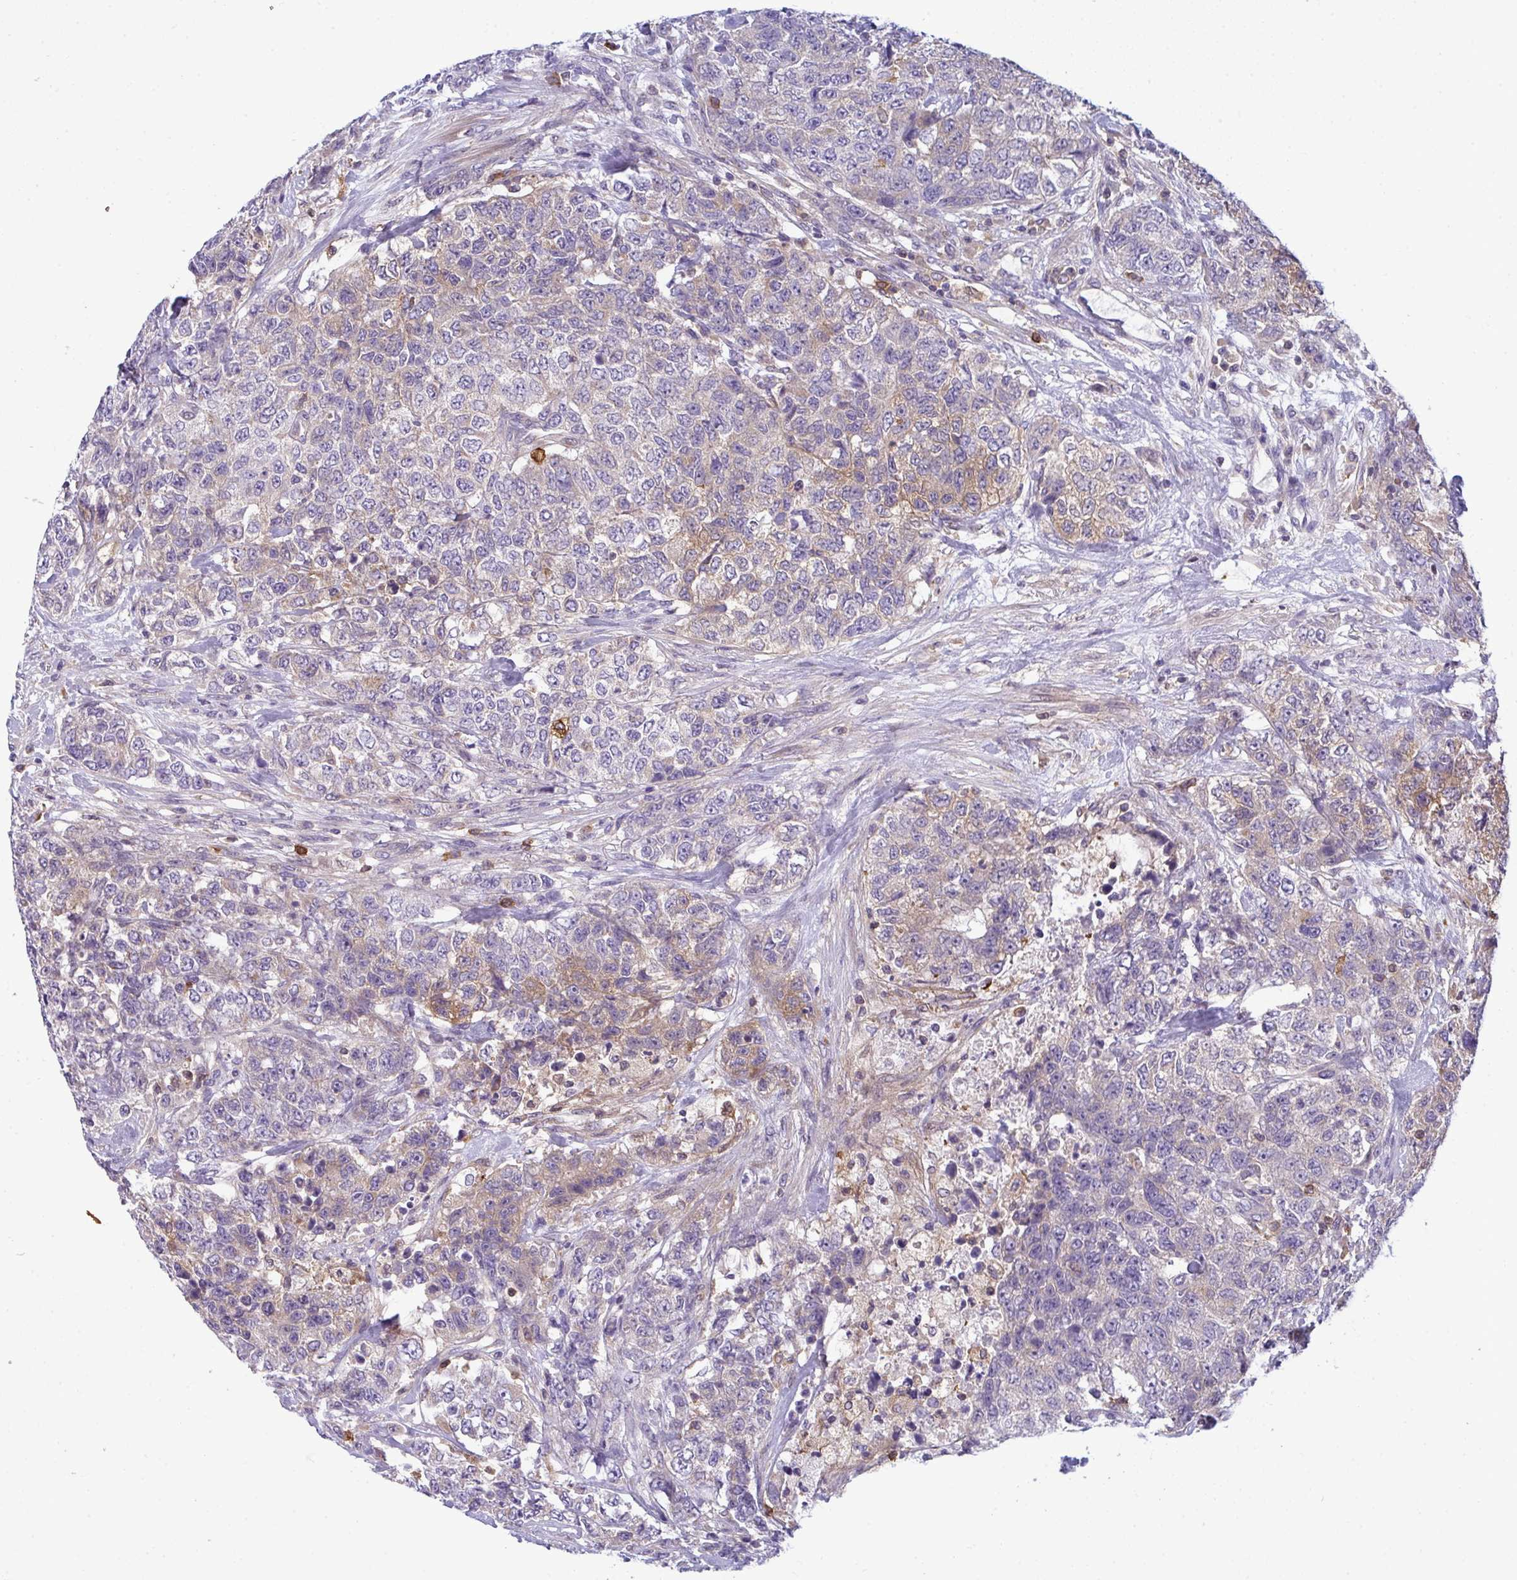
{"staining": {"intensity": "moderate", "quantity": "<25%", "location": "cytoplasmic/membranous"}, "tissue": "urothelial cancer", "cell_type": "Tumor cells", "image_type": "cancer", "snomed": [{"axis": "morphology", "description": "Urothelial carcinoma, High grade"}, {"axis": "topography", "description": "Urinary bladder"}], "caption": "Immunohistochemical staining of urothelial cancer exhibits moderate cytoplasmic/membranous protein positivity in about <25% of tumor cells.", "gene": "SLC30A6", "patient": {"sex": "female", "age": 78}}